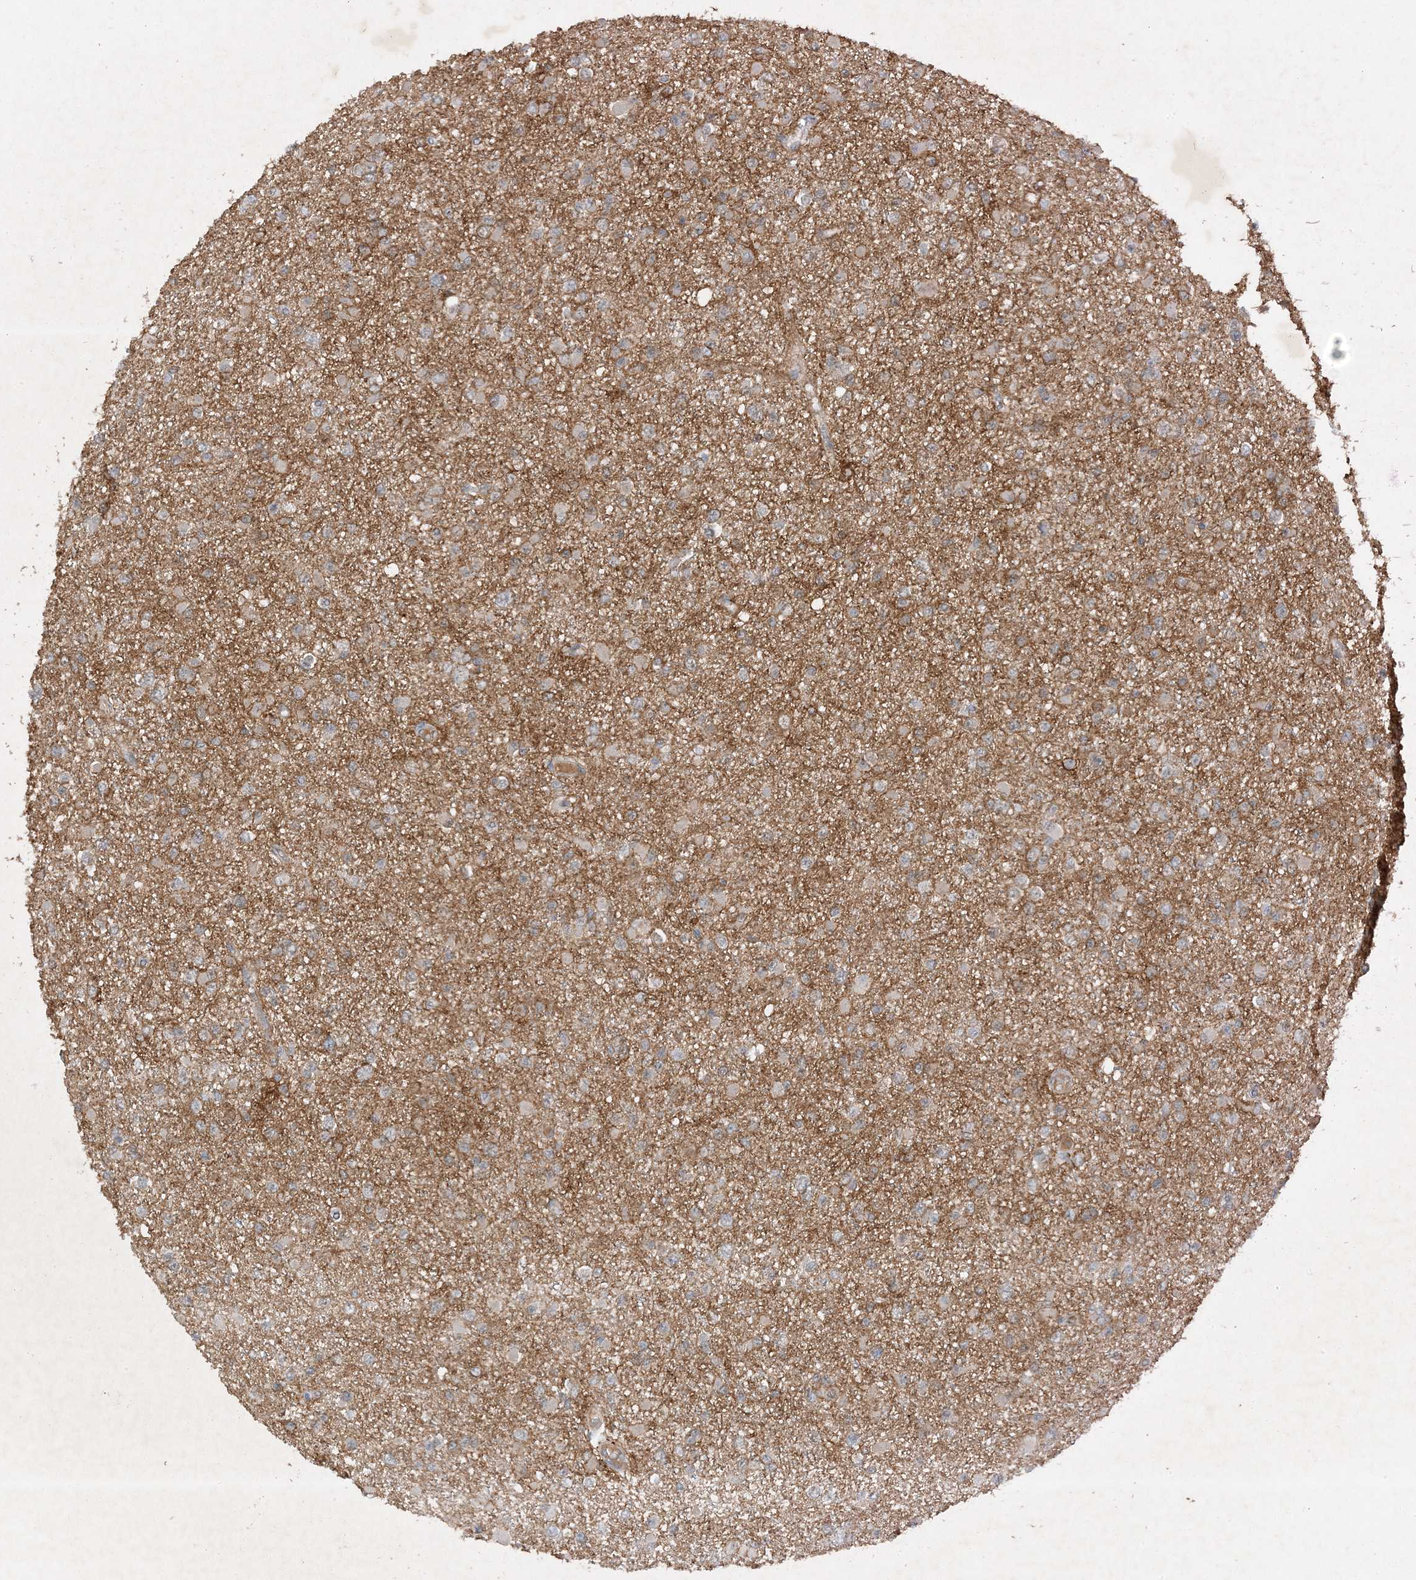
{"staining": {"intensity": "weak", "quantity": "25%-75%", "location": "cytoplasmic/membranous"}, "tissue": "glioma", "cell_type": "Tumor cells", "image_type": "cancer", "snomed": [{"axis": "morphology", "description": "Glioma, malignant, Low grade"}, {"axis": "topography", "description": "Brain"}], "caption": "Malignant glioma (low-grade) stained for a protein (brown) reveals weak cytoplasmic/membranous positive positivity in about 25%-75% of tumor cells.", "gene": "MAST3", "patient": {"sex": "female", "age": 22}}